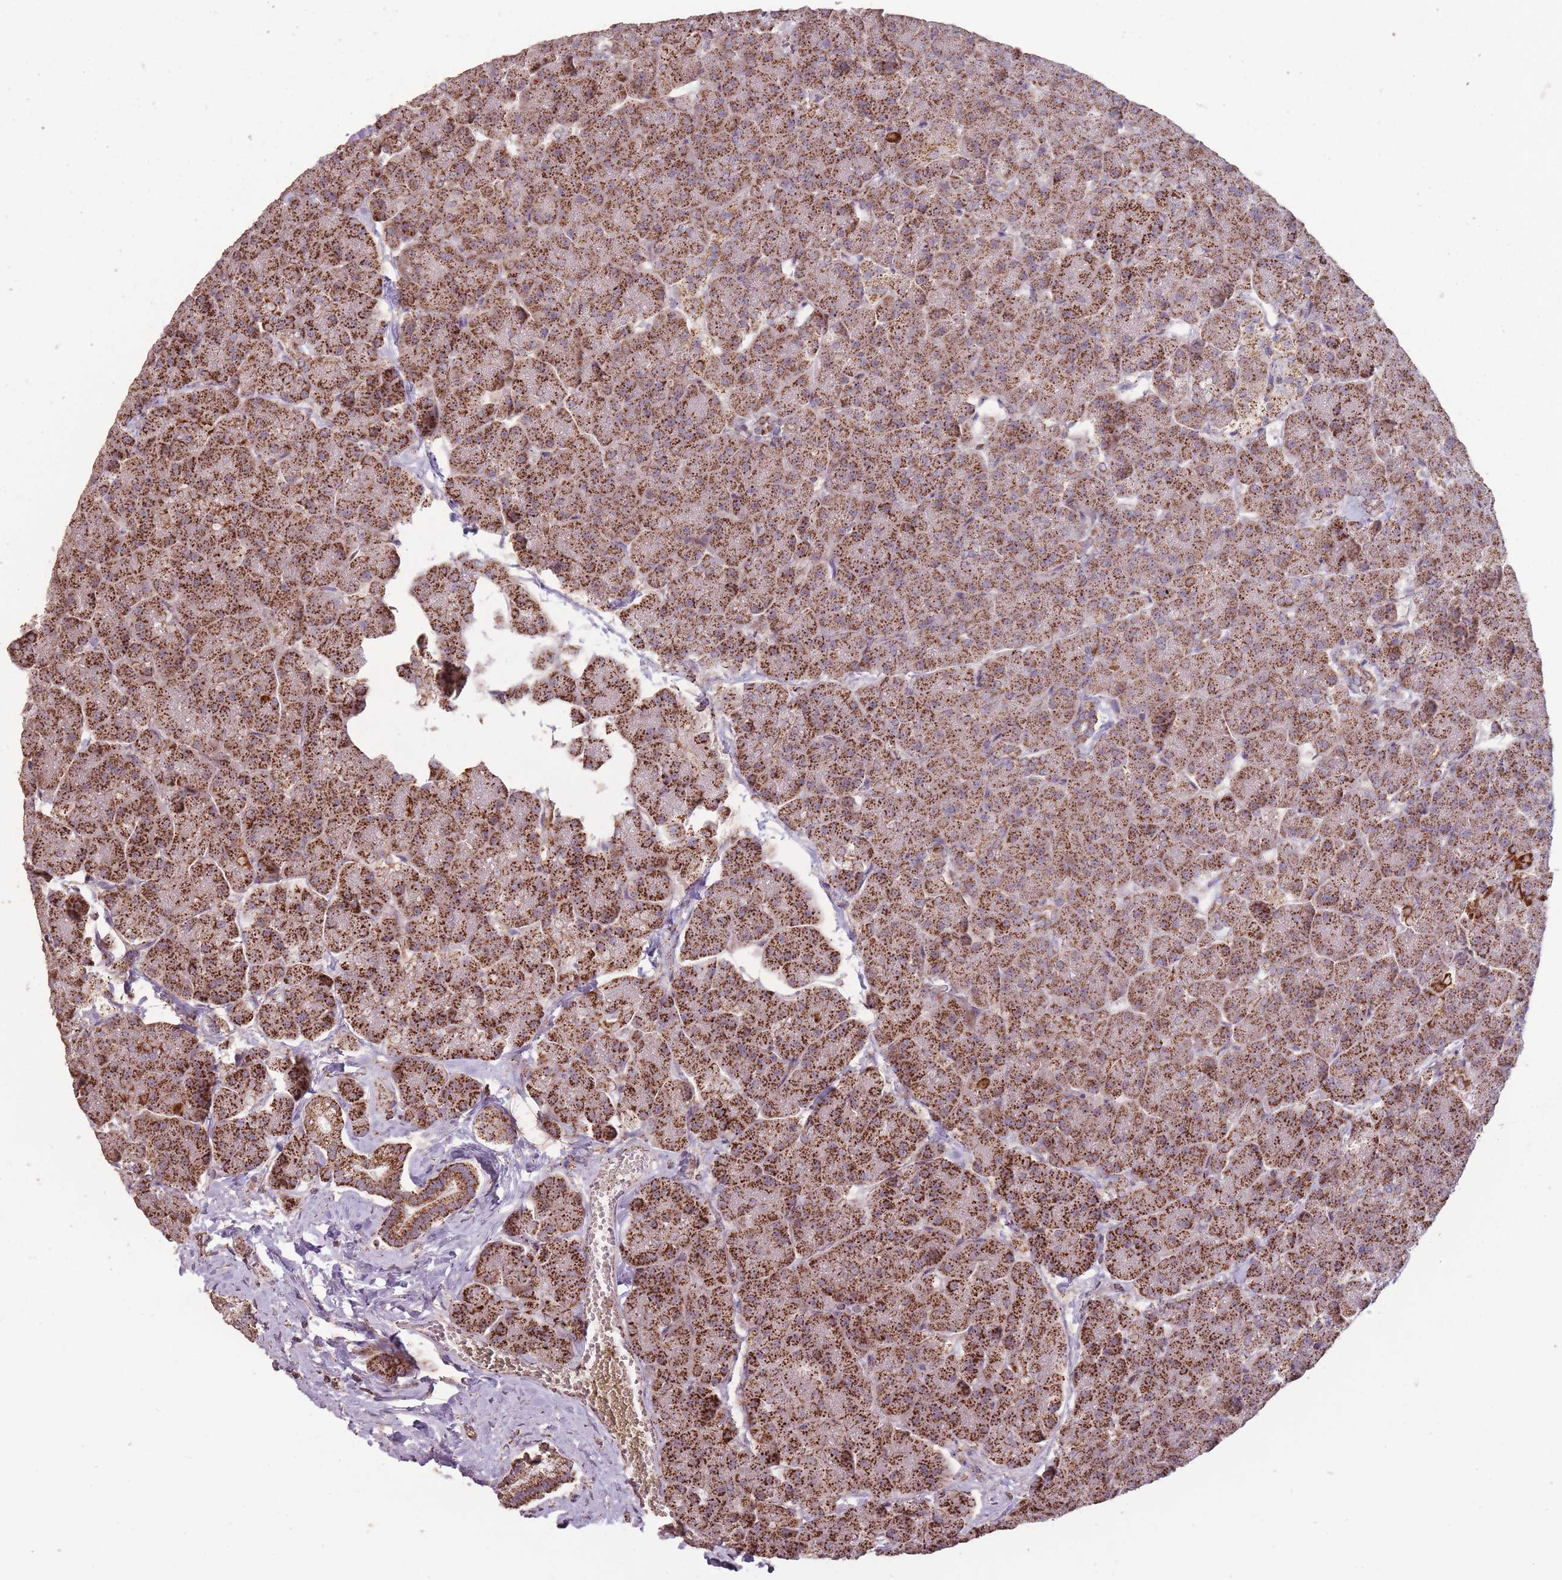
{"staining": {"intensity": "strong", "quantity": ">75%", "location": "cytoplasmic/membranous"}, "tissue": "pancreas", "cell_type": "Exocrine glandular cells", "image_type": "normal", "snomed": [{"axis": "morphology", "description": "Normal tissue, NOS"}, {"axis": "topography", "description": "Pancreas"}, {"axis": "topography", "description": "Peripheral nerve tissue"}], "caption": "An immunohistochemistry histopathology image of unremarkable tissue is shown. Protein staining in brown labels strong cytoplasmic/membranous positivity in pancreas within exocrine glandular cells.", "gene": "CNOT8", "patient": {"sex": "male", "age": 54}}